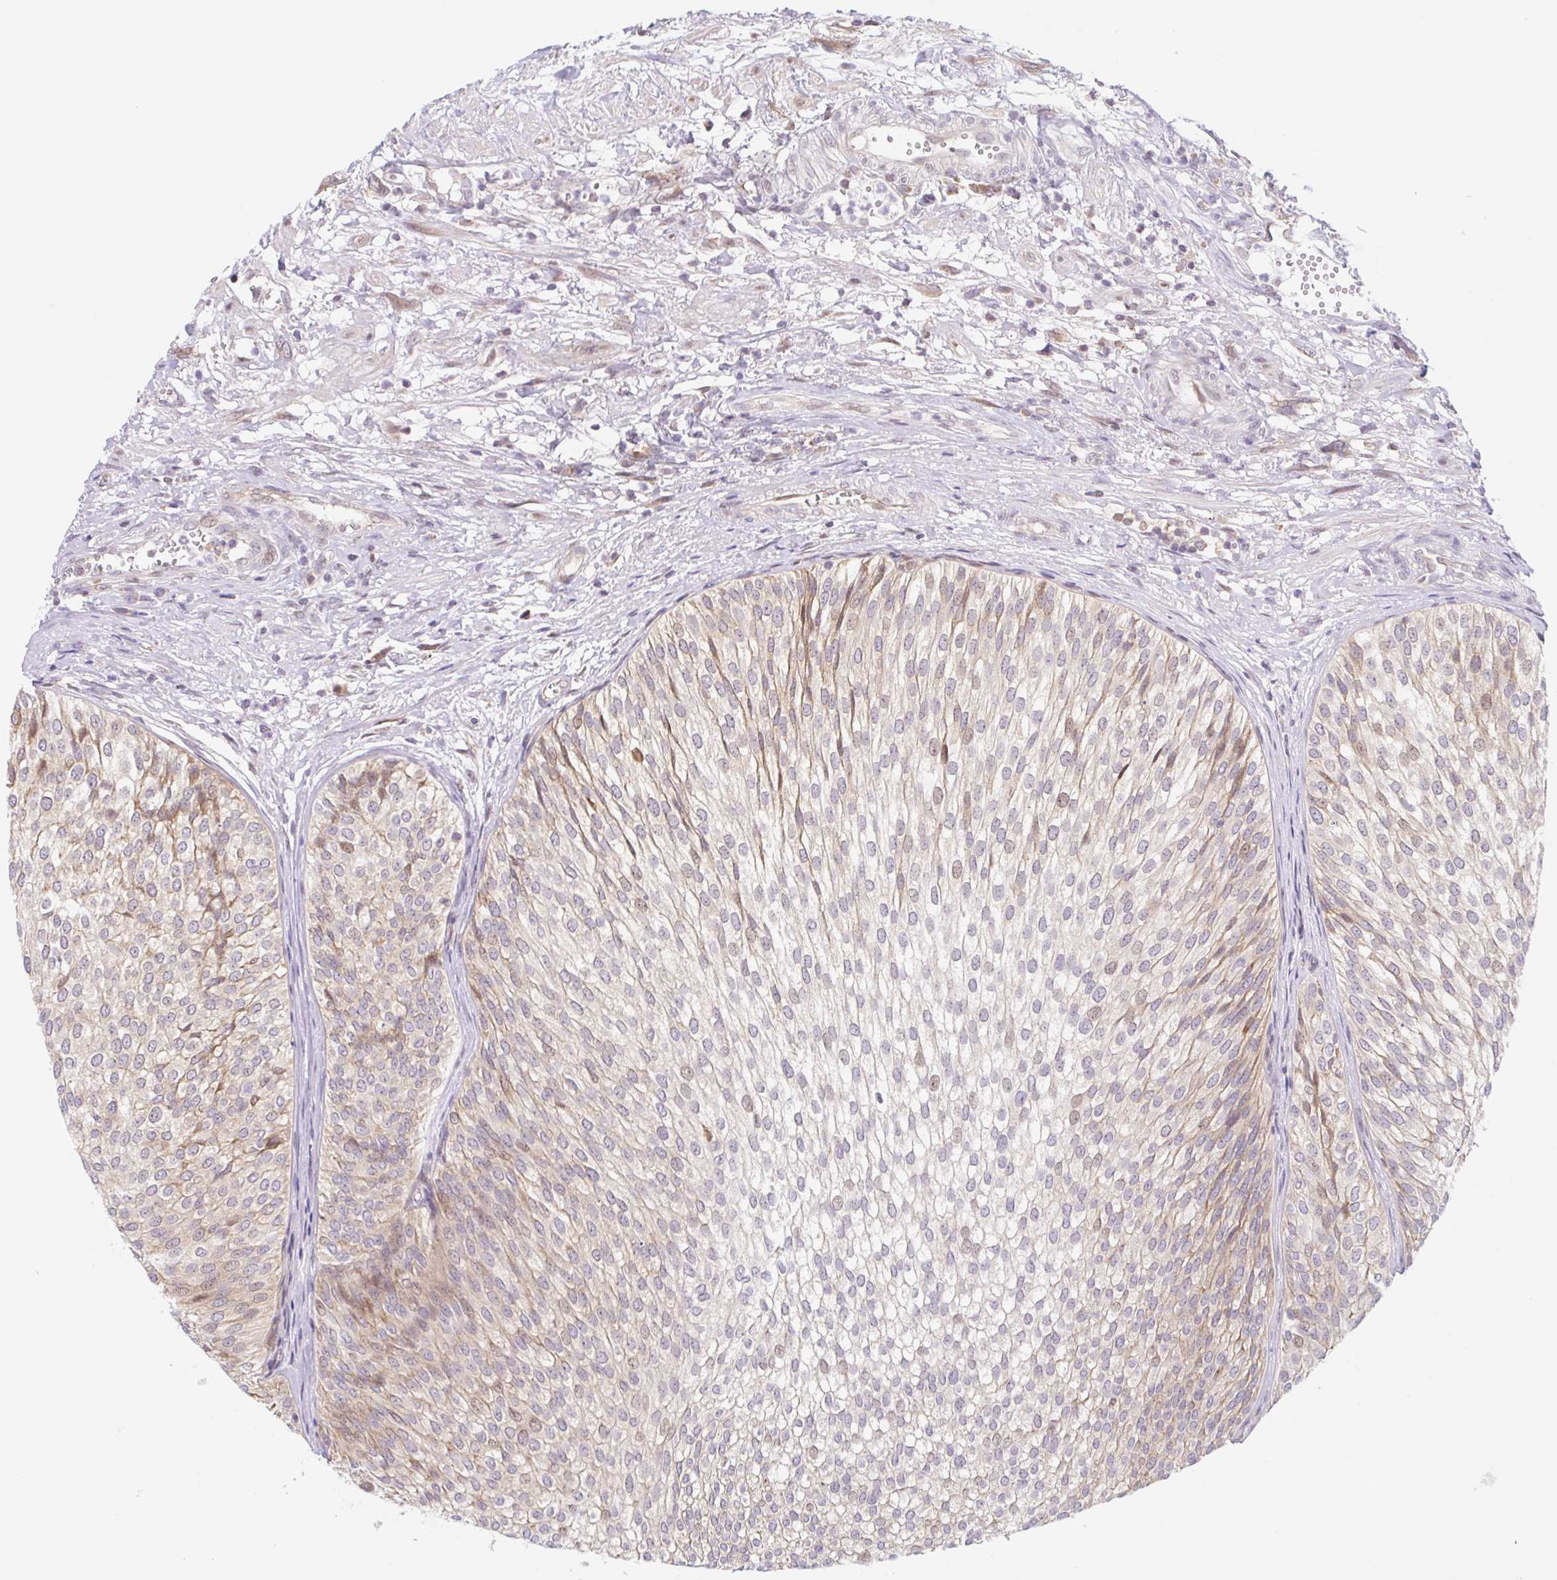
{"staining": {"intensity": "moderate", "quantity": "25%-75%", "location": "cytoplasmic/membranous,nuclear"}, "tissue": "urothelial cancer", "cell_type": "Tumor cells", "image_type": "cancer", "snomed": [{"axis": "morphology", "description": "Urothelial carcinoma, Low grade"}, {"axis": "topography", "description": "Urinary bladder"}], "caption": "Immunohistochemical staining of urothelial cancer shows medium levels of moderate cytoplasmic/membranous and nuclear protein positivity in approximately 25%-75% of tumor cells.", "gene": "TBPL2", "patient": {"sex": "male", "age": 91}}